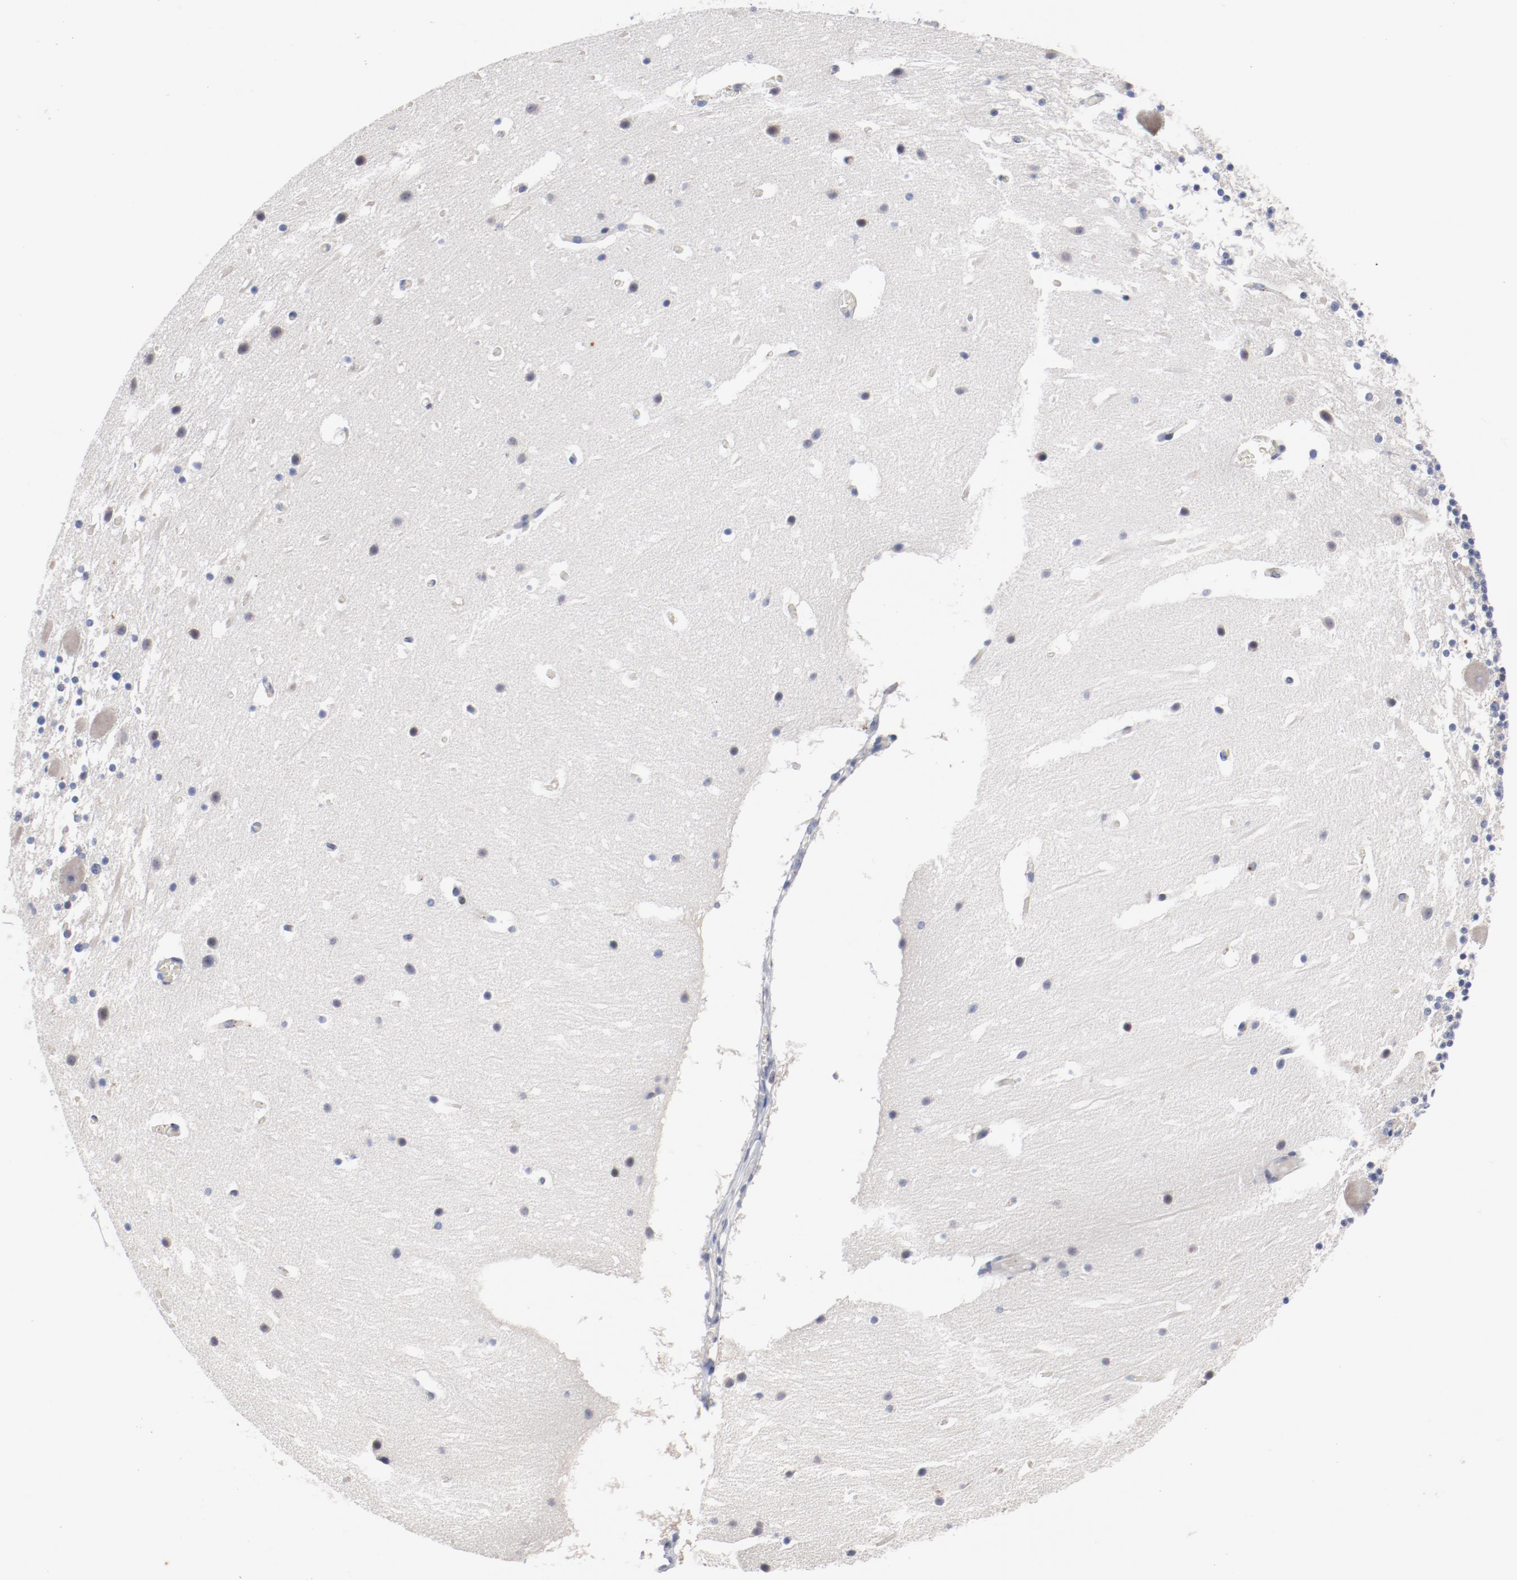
{"staining": {"intensity": "negative", "quantity": "none", "location": "none"}, "tissue": "cerebellum", "cell_type": "Cells in granular layer", "image_type": "normal", "snomed": [{"axis": "morphology", "description": "Normal tissue, NOS"}, {"axis": "topography", "description": "Cerebellum"}], "caption": "Histopathology image shows no protein staining in cells in granular layer of unremarkable cerebellum. (Brightfield microscopy of DAB immunohistochemistry at high magnification).", "gene": "GPR143", "patient": {"sex": "male", "age": 45}}